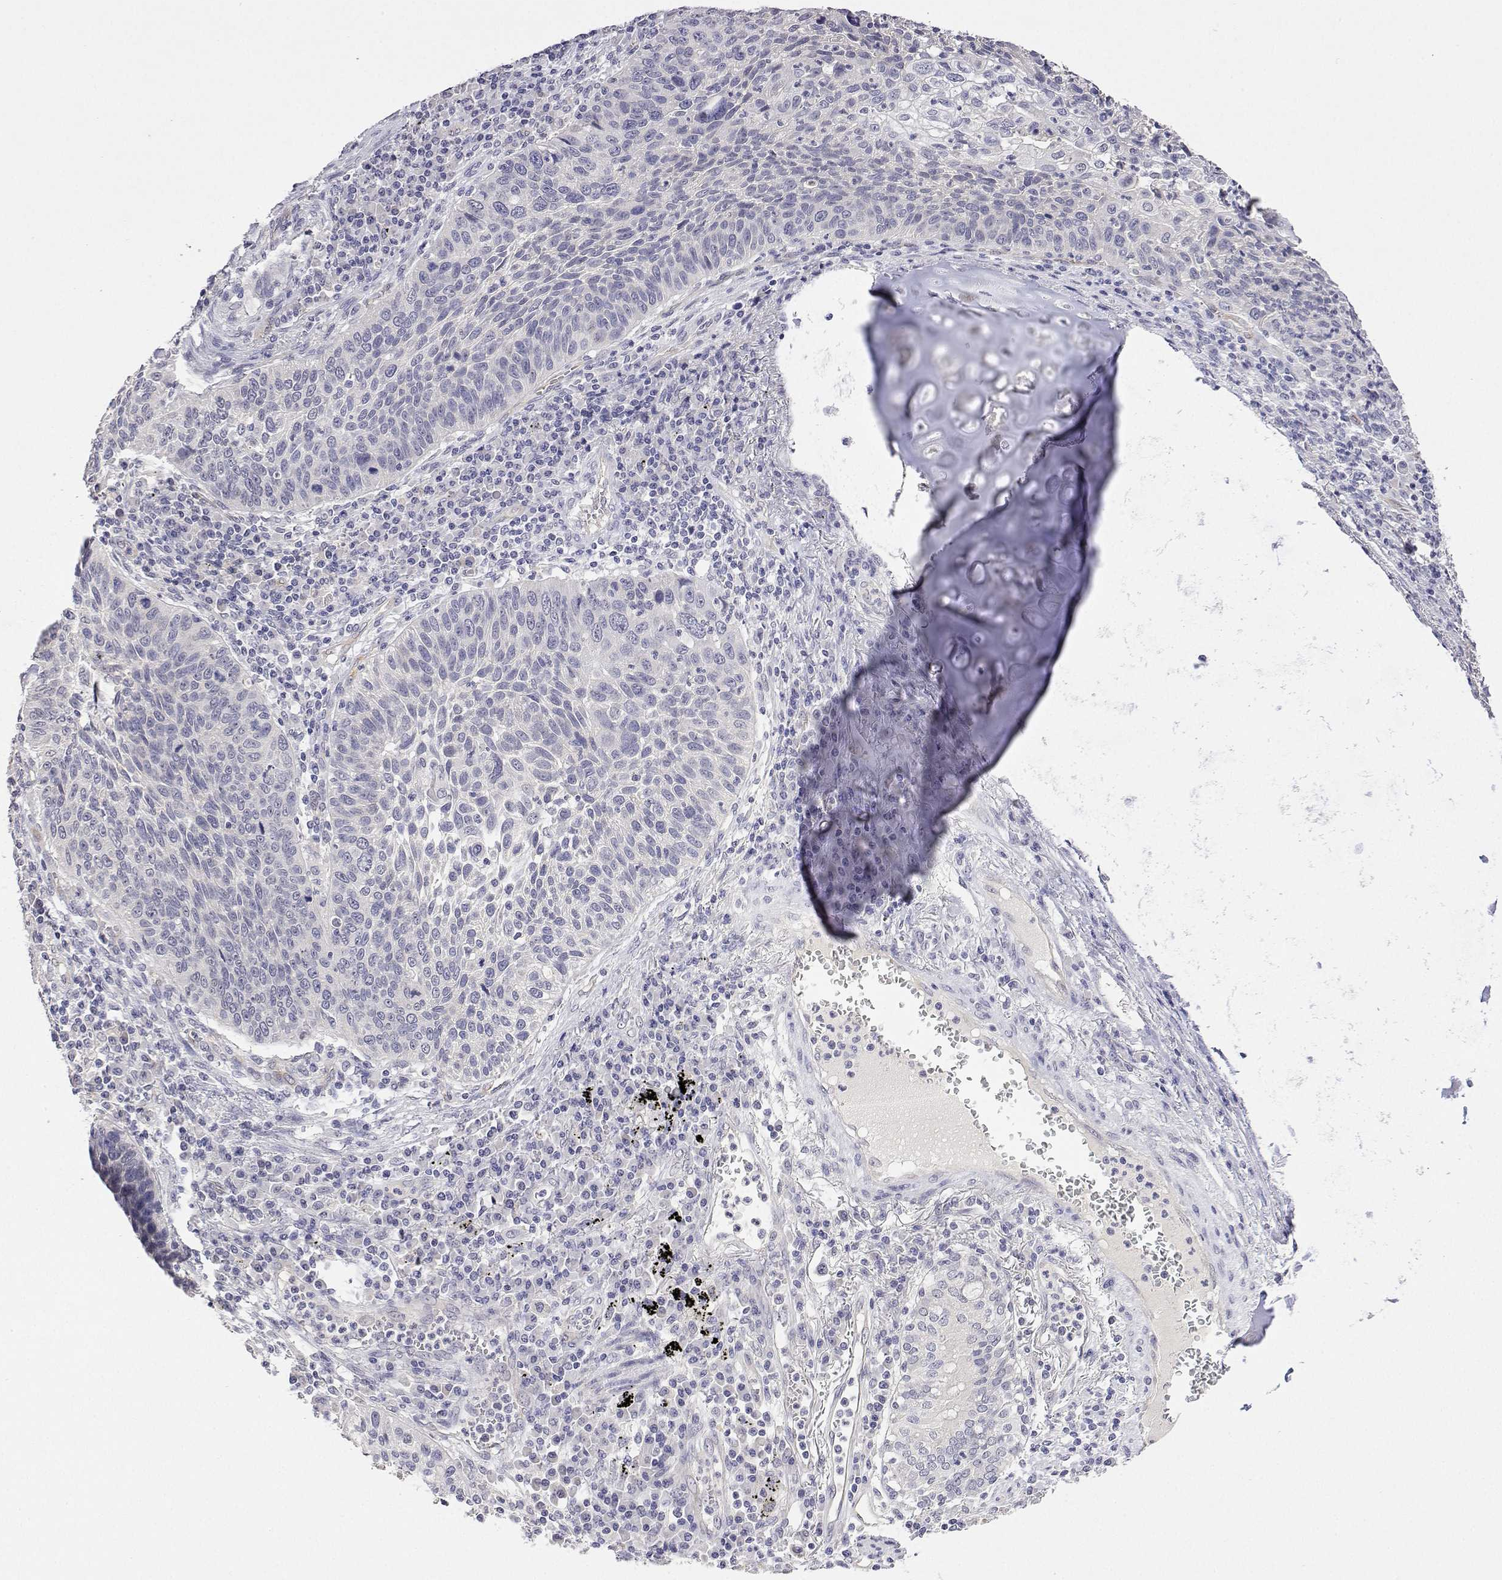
{"staining": {"intensity": "negative", "quantity": "none", "location": "none"}, "tissue": "lung cancer", "cell_type": "Tumor cells", "image_type": "cancer", "snomed": [{"axis": "morphology", "description": "Squamous cell carcinoma, NOS"}, {"axis": "morphology", "description": "Squamous cell carcinoma, metastatic, NOS"}, {"axis": "topography", "description": "Lung"}, {"axis": "topography", "description": "Pleura, NOS"}], "caption": "The photomicrograph shows no staining of tumor cells in squamous cell carcinoma (lung).", "gene": "PLCB1", "patient": {"sex": "male", "age": 72}}